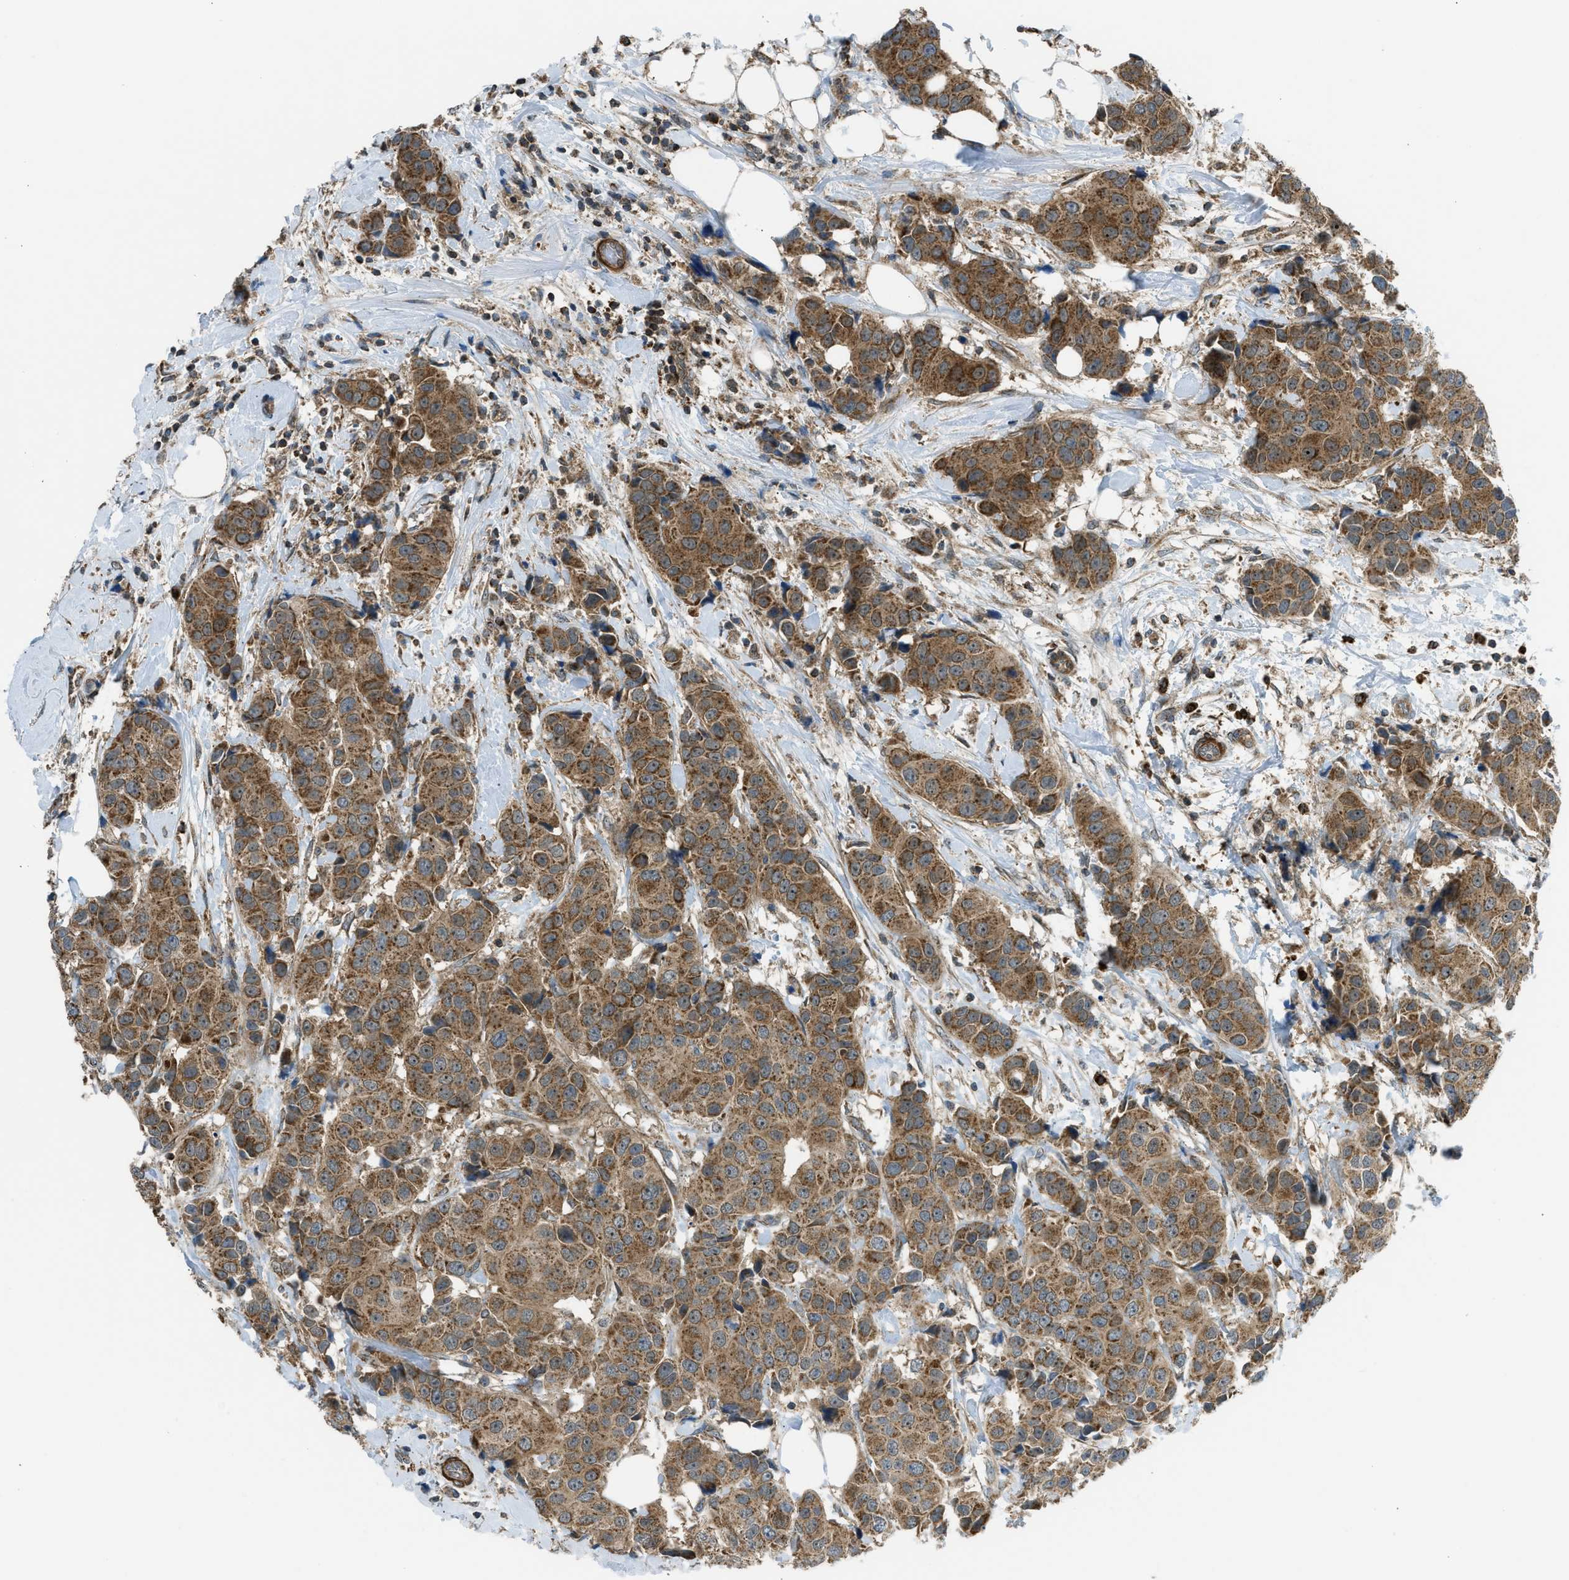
{"staining": {"intensity": "moderate", "quantity": ">75%", "location": "cytoplasmic/membranous"}, "tissue": "breast cancer", "cell_type": "Tumor cells", "image_type": "cancer", "snomed": [{"axis": "morphology", "description": "Normal tissue, NOS"}, {"axis": "morphology", "description": "Duct carcinoma"}, {"axis": "topography", "description": "Breast"}], "caption": "Tumor cells demonstrate moderate cytoplasmic/membranous expression in about >75% of cells in breast cancer (intraductal carcinoma). The staining was performed using DAB, with brown indicating positive protein expression. Nuclei are stained blue with hematoxylin.", "gene": "SESN2", "patient": {"sex": "female", "age": 39}}